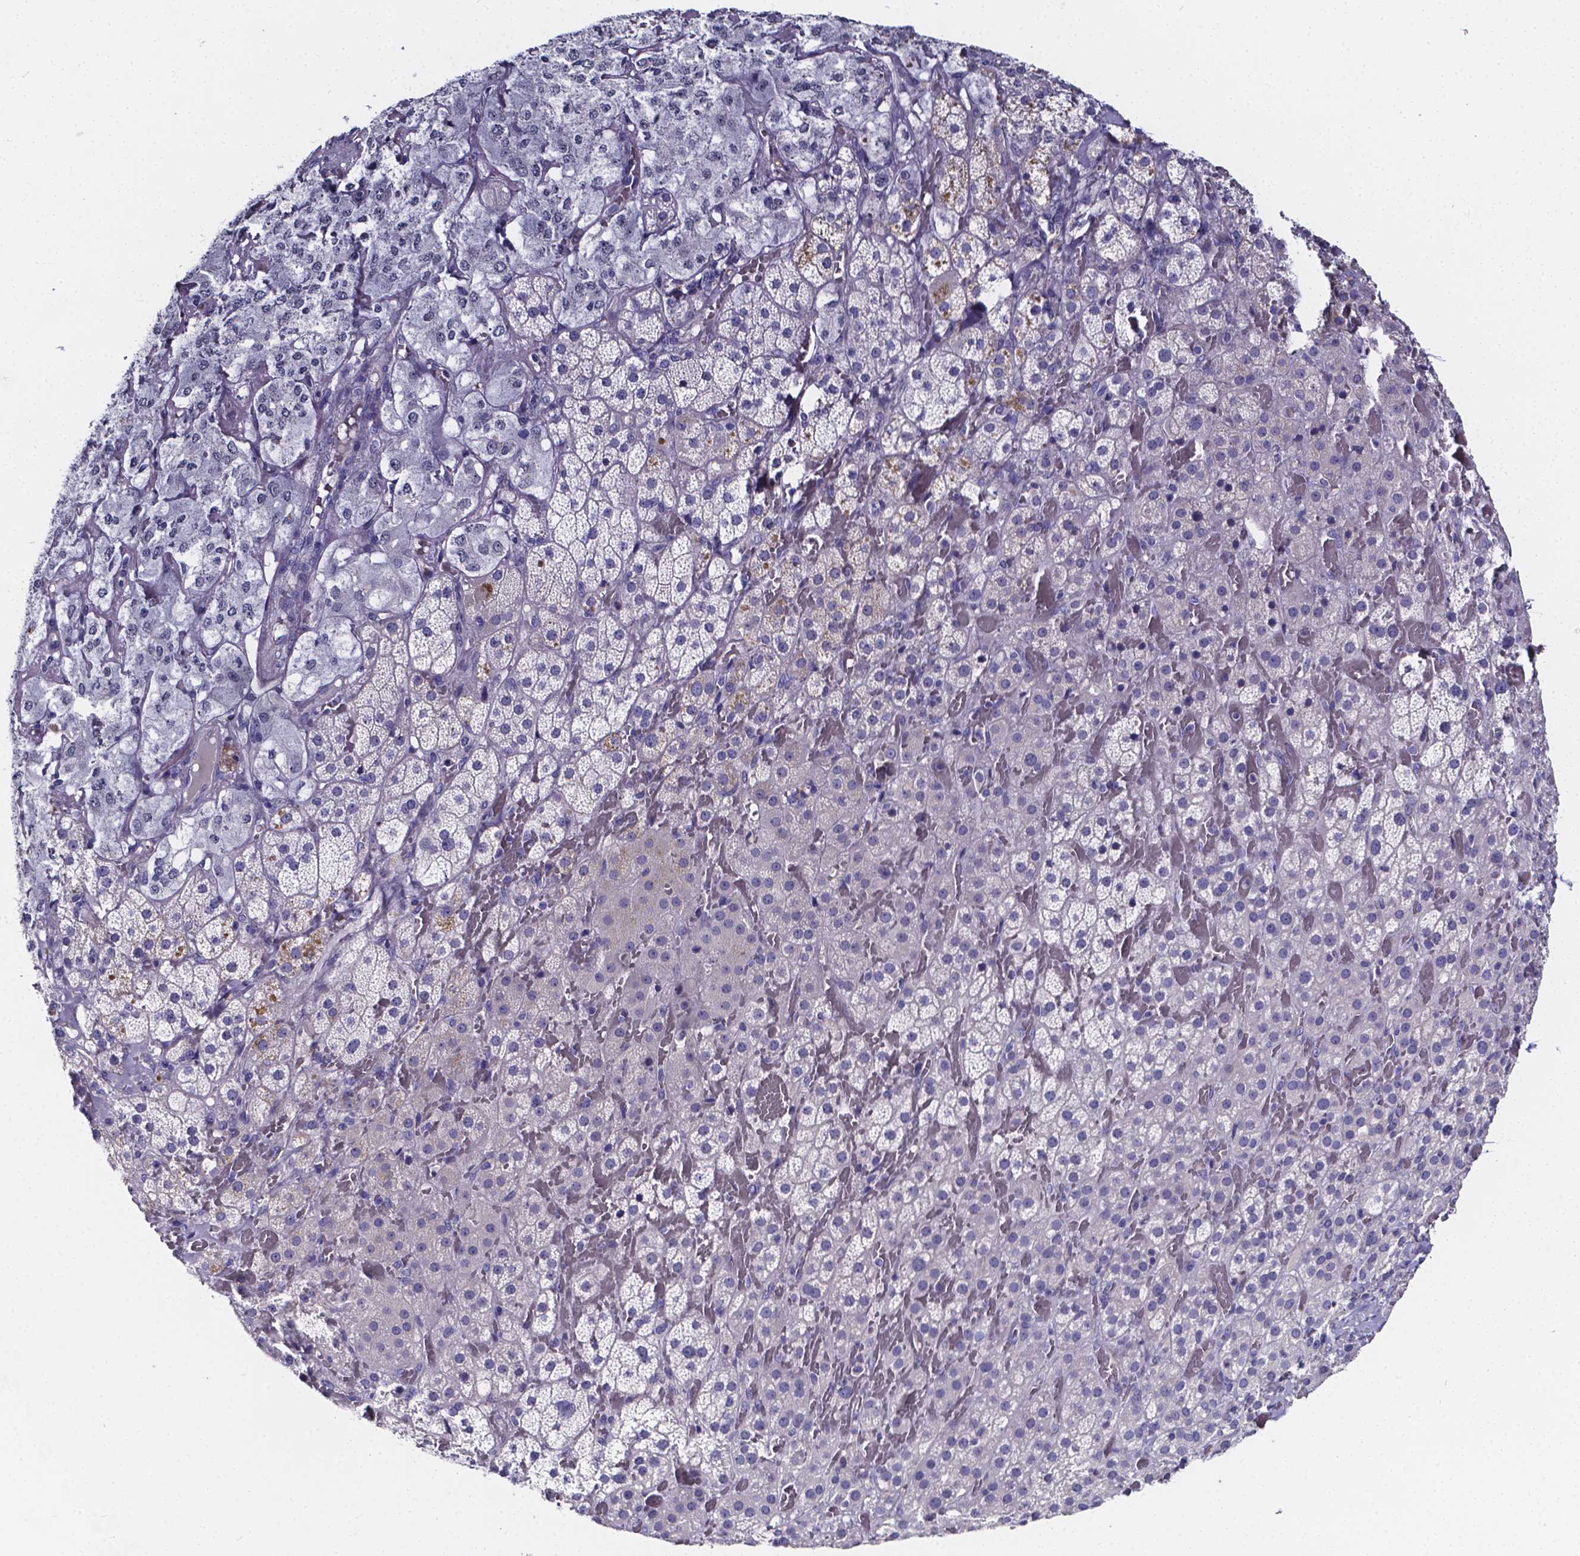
{"staining": {"intensity": "negative", "quantity": "none", "location": "none"}, "tissue": "adrenal gland", "cell_type": "Glandular cells", "image_type": "normal", "snomed": [{"axis": "morphology", "description": "Normal tissue, NOS"}, {"axis": "topography", "description": "Adrenal gland"}], "caption": "The image displays no significant expression in glandular cells of adrenal gland. Nuclei are stained in blue.", "gene": "CACNG8", "patient": {"sex": "male", "age": 57}}